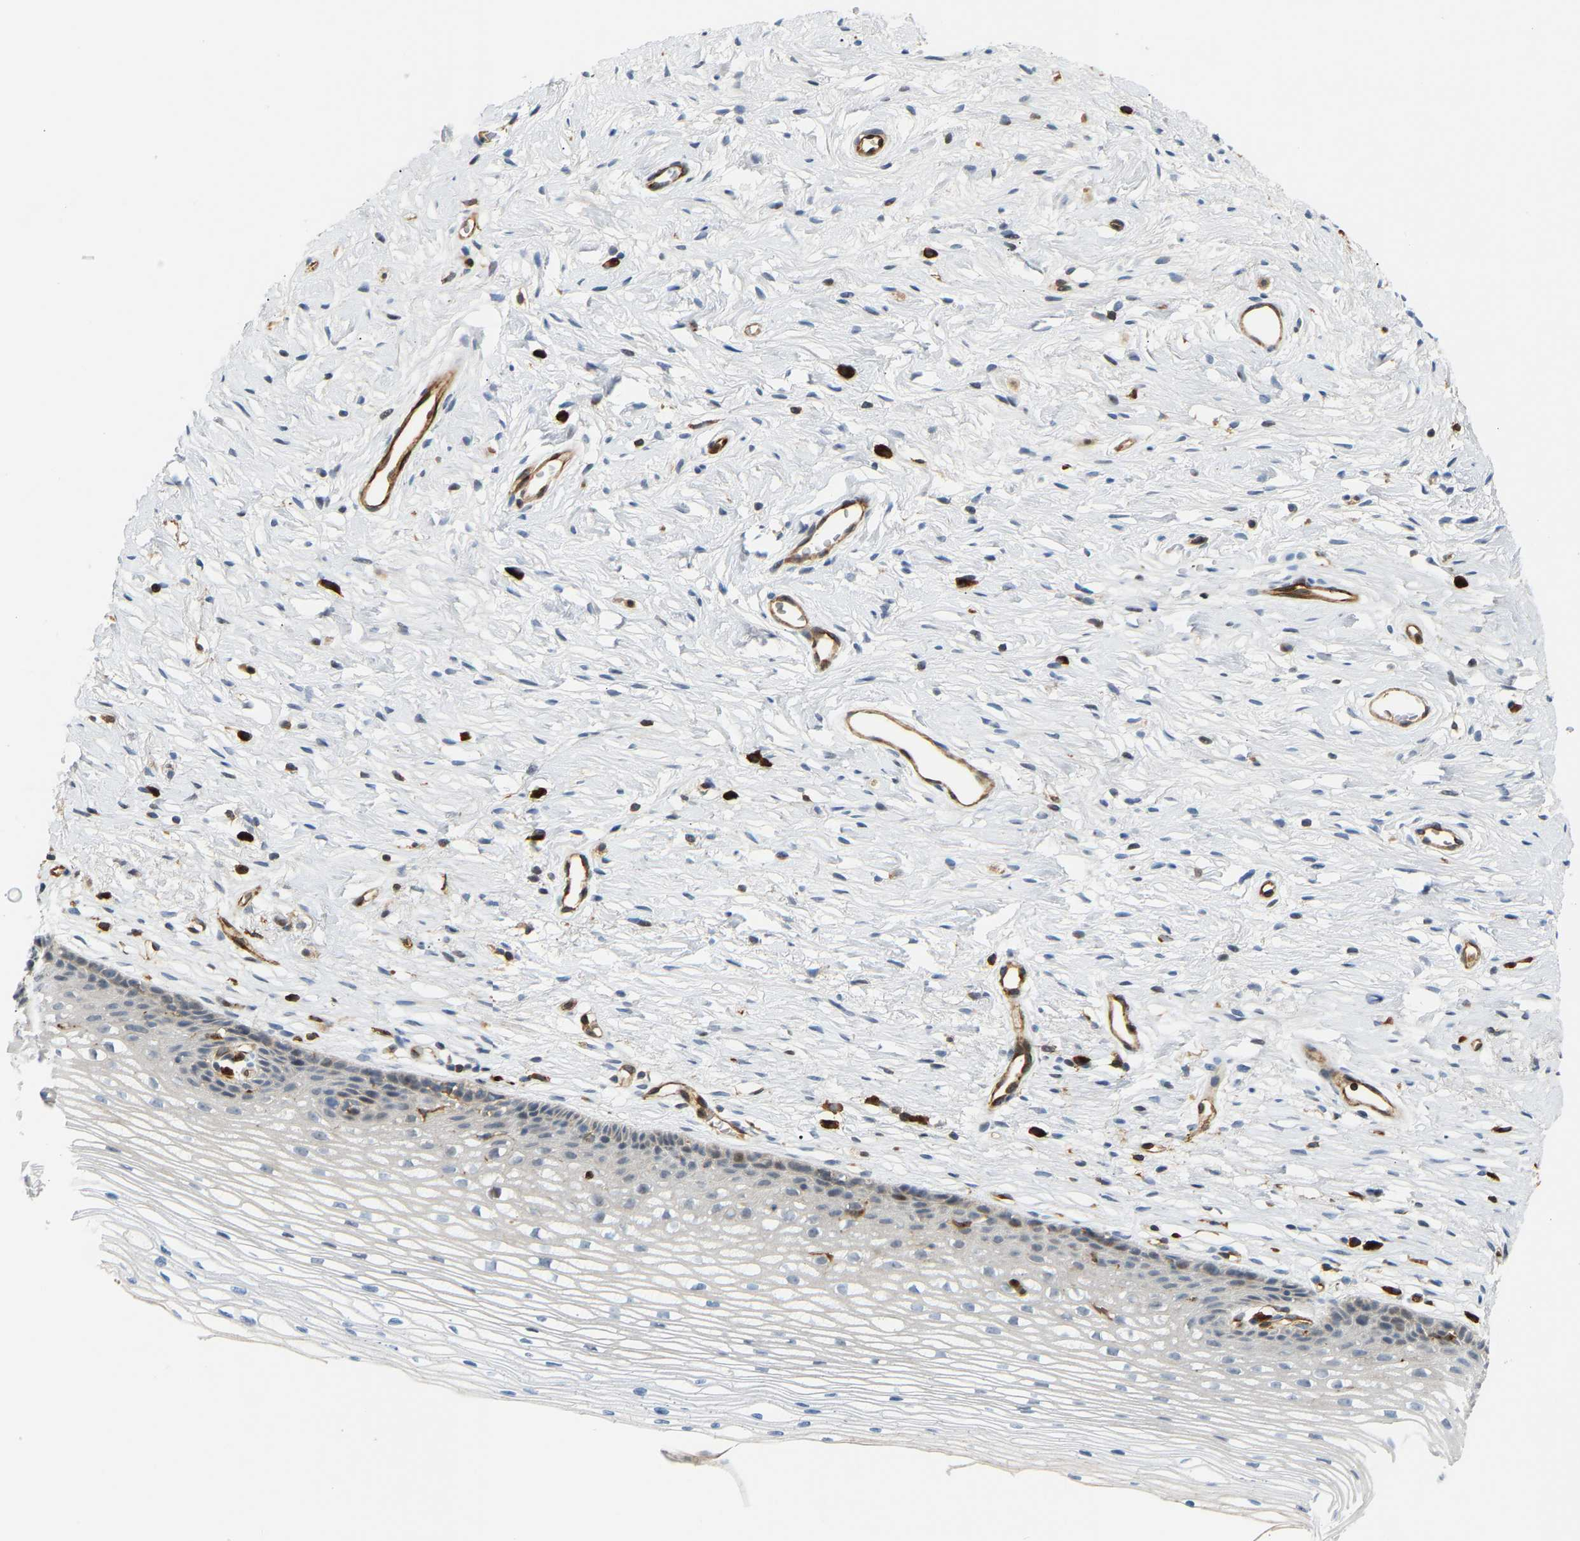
{"staining": {"intensity": "negative", "quantity": "none", "location": "none"}, "tissue": "cervix", "cell_type": "Glandular cells", "image_type": "normal", "snomed": [{"axis": "morphology", "description": "Normal tissue, NOS"}, {"axis": "topography", "description": "Cervix"}], "caption": "DAB (3,3'-diaminobenzidine) immunohistochemical staining of unremarkable human cervix demonstrates no significant expression in glandular cells.", "gene": "PLCG2", "patient": {"sex": "female", "age": 77}}